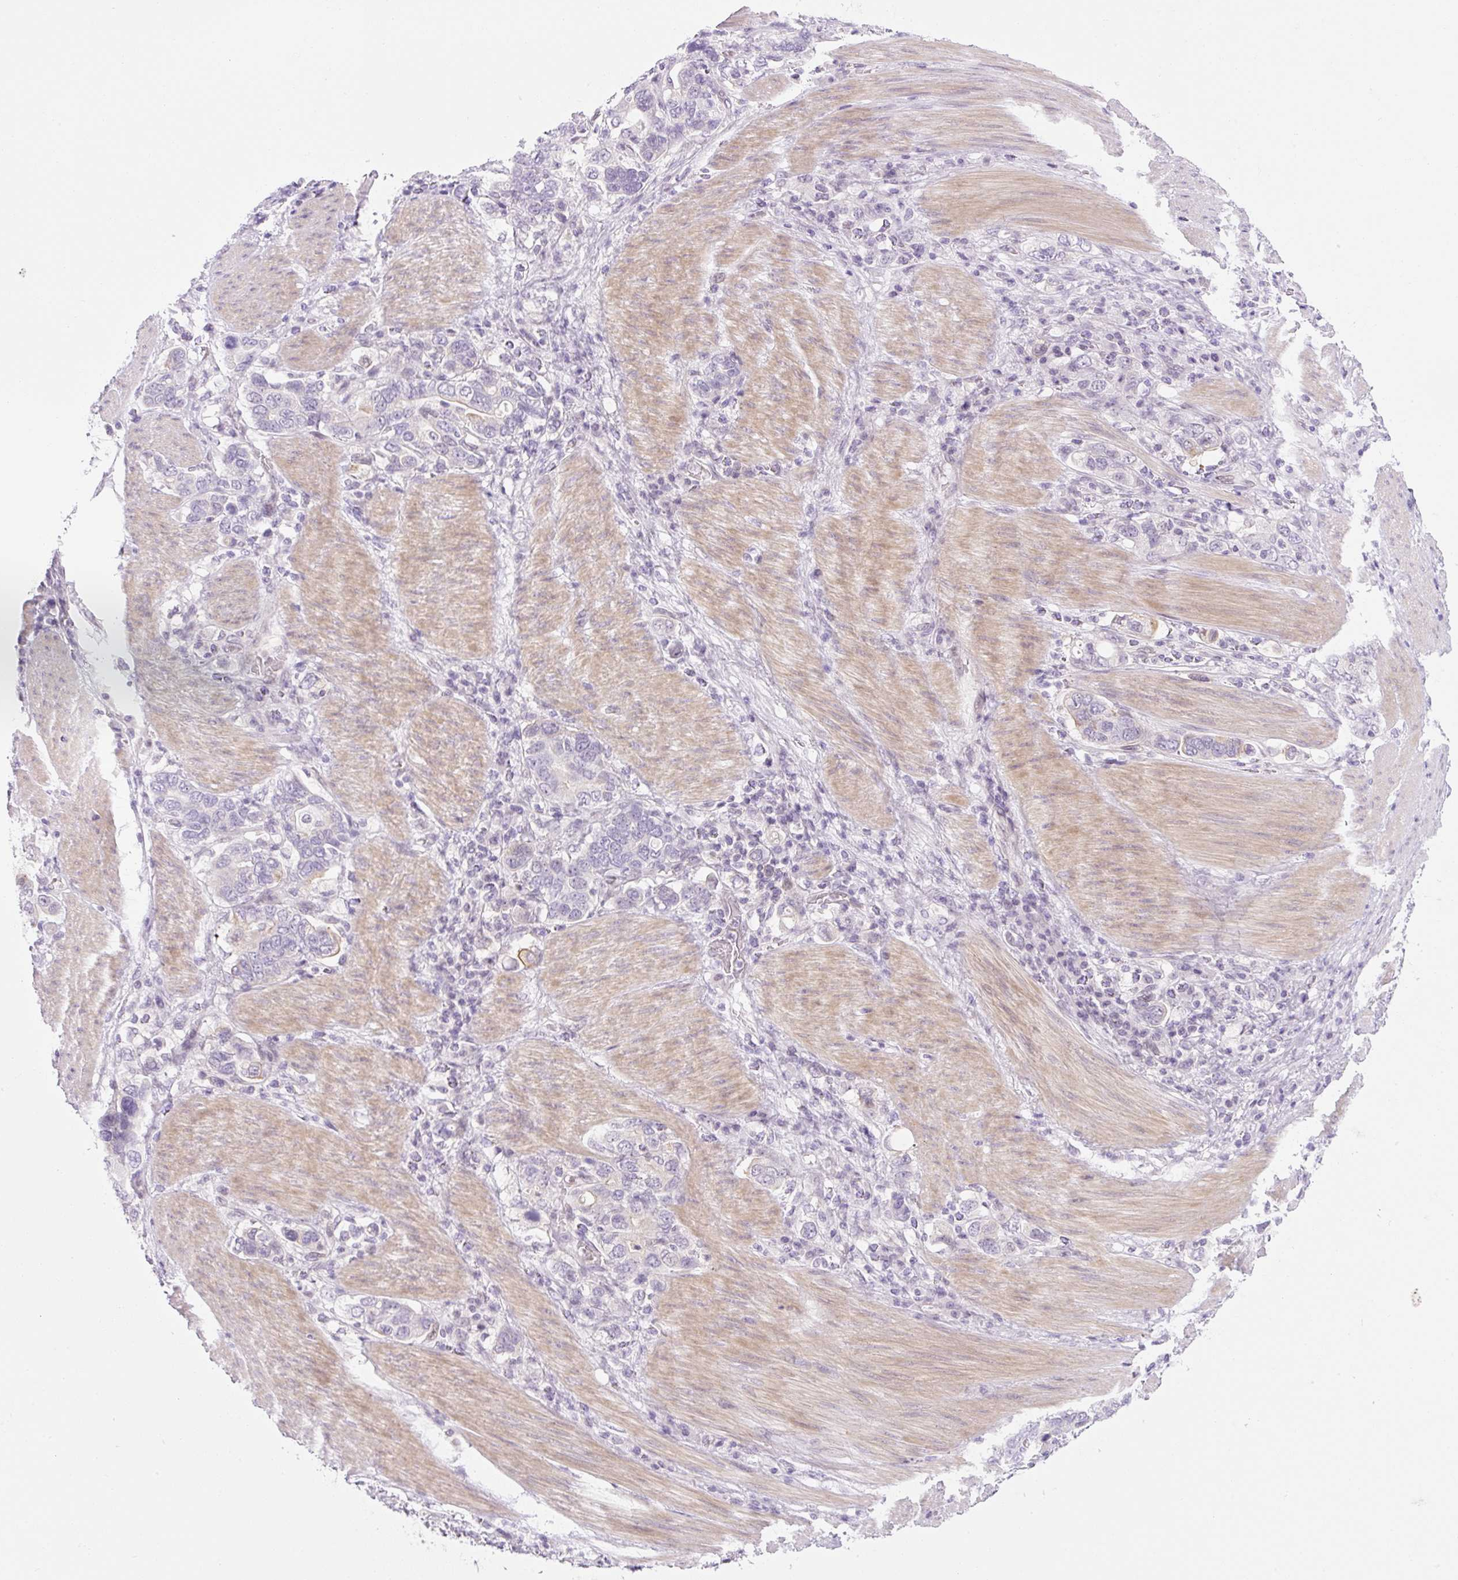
{"staining": {"intensity": "negative", "quantity": "none", "location": "none"}, "tissue": "stomach cancer", "cell_type": "Tumor cells", "image_type": "cancer", "snomed": [{"axis": "morphology", "description": "Adenocarcinoma, NOS"}, {"axis": "topography", "description": "Stomach, upper"}, {"axis": "topography", "description": "Stomach"}], "caption": "Immunohistochemistry (IHC) histopathology image of stomach cancer stained for a protein (brown), which shows no positivity in tumor cells. Brightfield microscopy of IHC stained with DAB (brown) and hematoxylin (blue), captured at high magnification.", "gene": "SYNE3", "patient": {"sex": "male", "age": 62}}